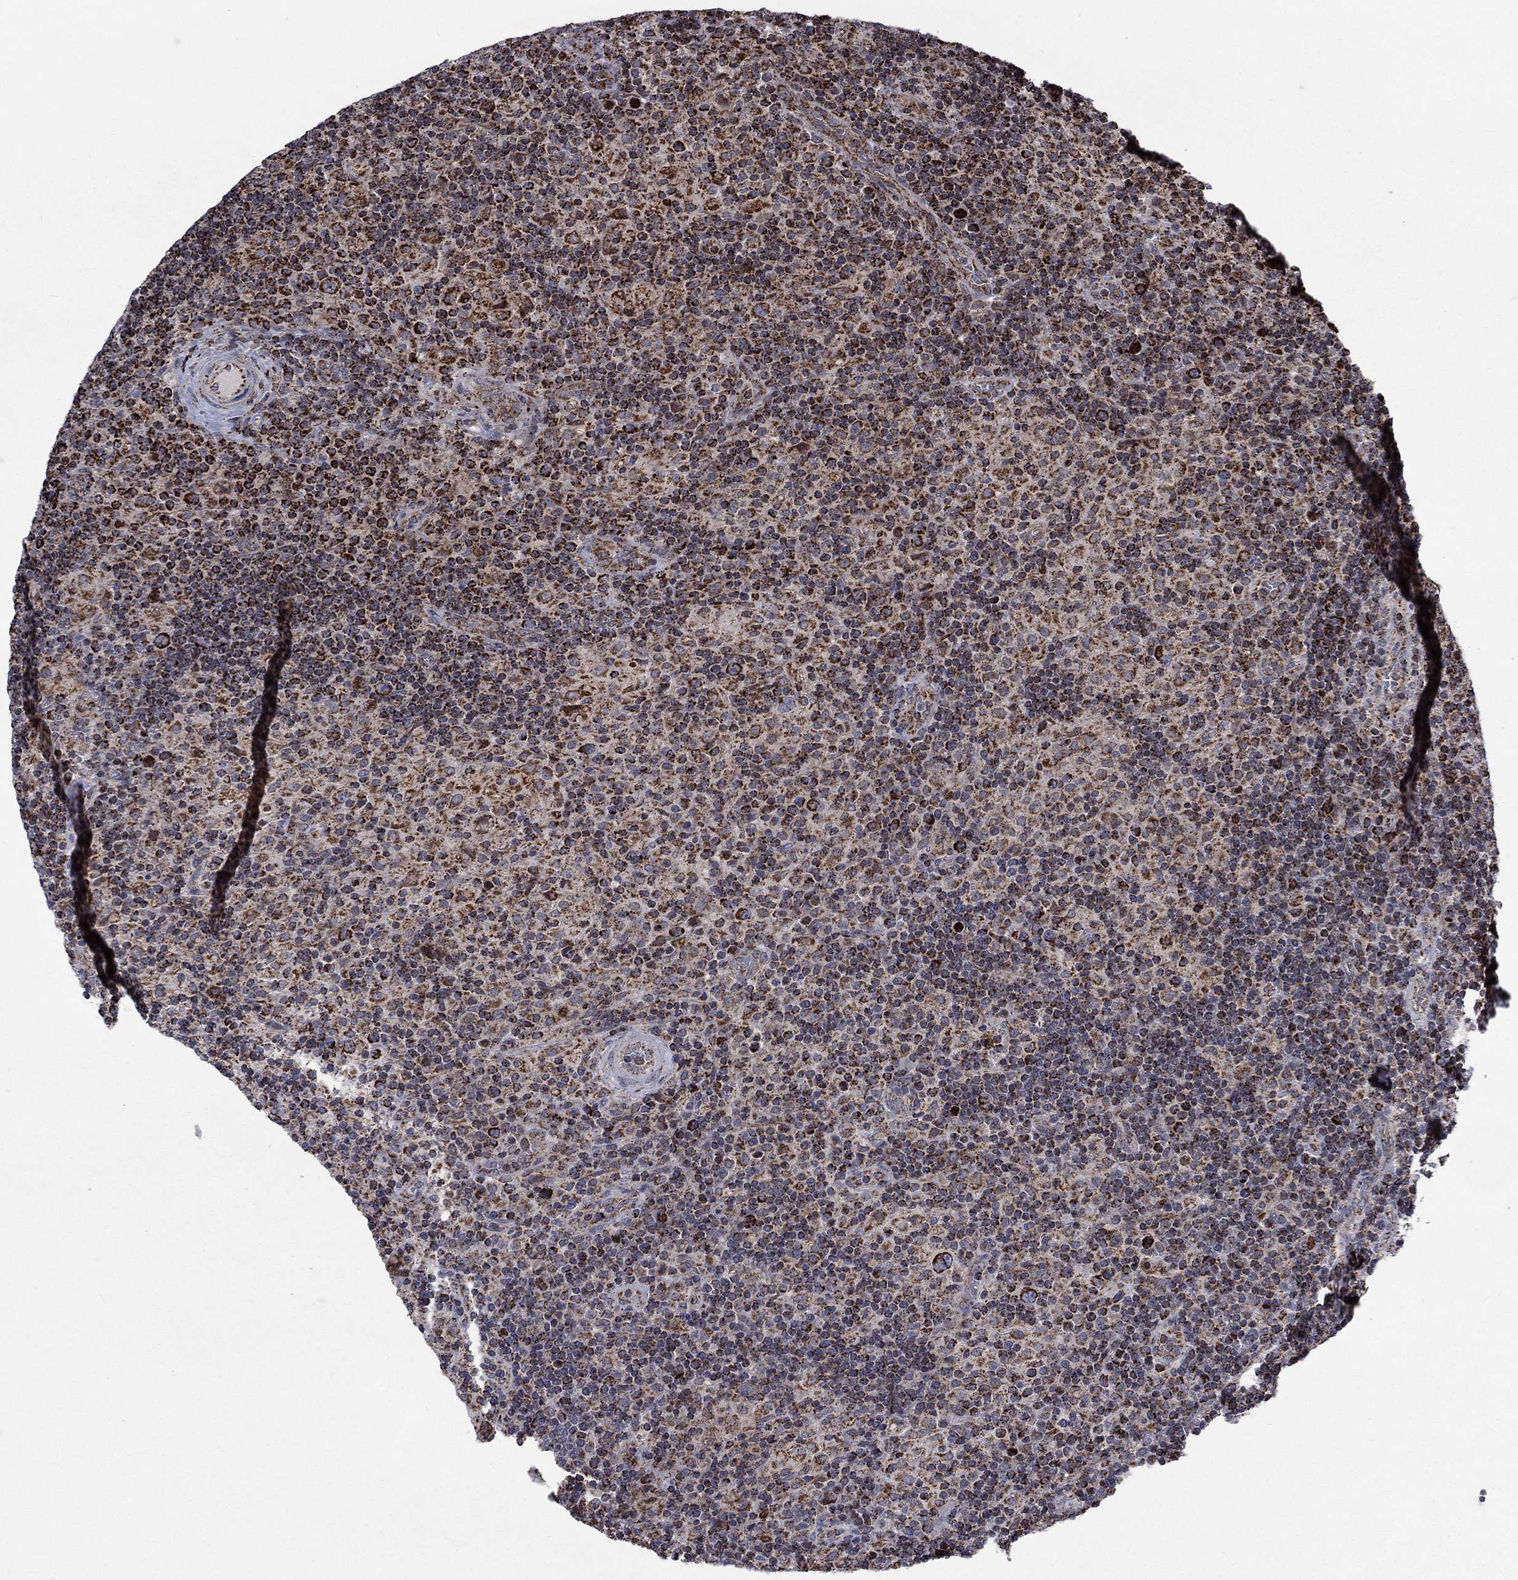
{"staining": {"intensity": "strong", "quantity": ">75%", "location": "cytoplasmic/membranous"}, "tissue": "lymphoma", "cell_type": "Tumor cells", "image_type": "cancer", "snomed": [{"axis": "morphology", "description": "Hodgkin's disease, NOS"}, {"axis": "topography", "description": "Lymph node"}], "caption": "Protein staining of lymphoma tissue demonstrates strong cytoplasmic/membranous staining in approximately >75% of tumor cells. (Stains: DAB in brown, nuclei in blue, Microscopy: brightfield microscopy at high magnification).", "gene": "MOAP1", "patient": {"sex": "male", "age": 70}}